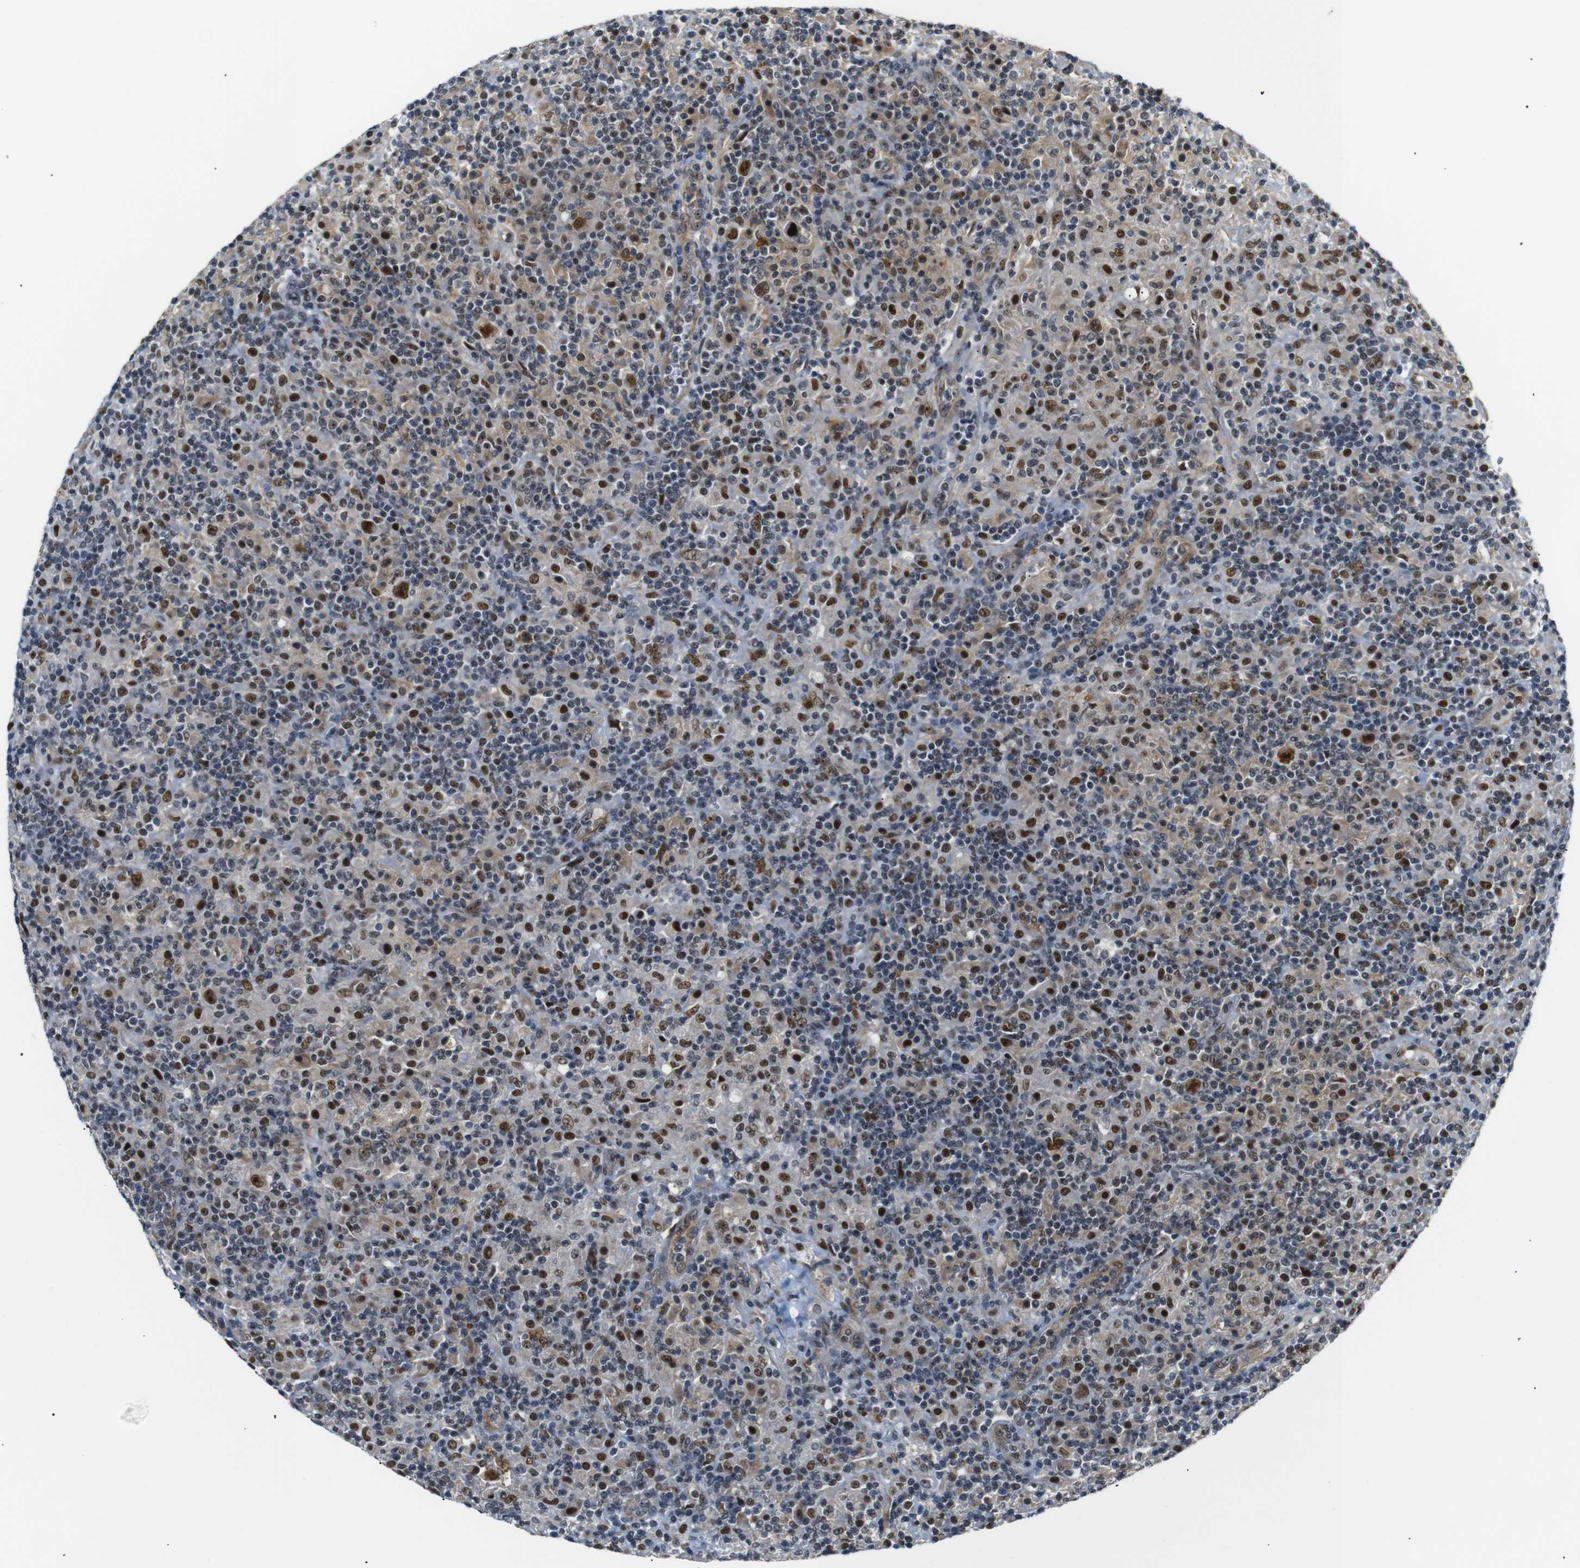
{"staining": {"intensity": "strong", "quantity": "25%-75%", "location": "nuclear"}, "tissue": "lymphoma", "cell_type": "Tumor cells", "image_type": "cancer", "snomed": [{"axis": "morphology", "description": "Hodgkin's disease, NOS"}, {"axis": "topography", "description": "Lymph node"}], "caption": "IHC (DAB) staining of Hodgkin's disease demonstrates strong nuclear protein positivity in approximately 25%-75% of tumor cells.", "gene": "PARN", "patient": {"sex": "male", "age": 70}}